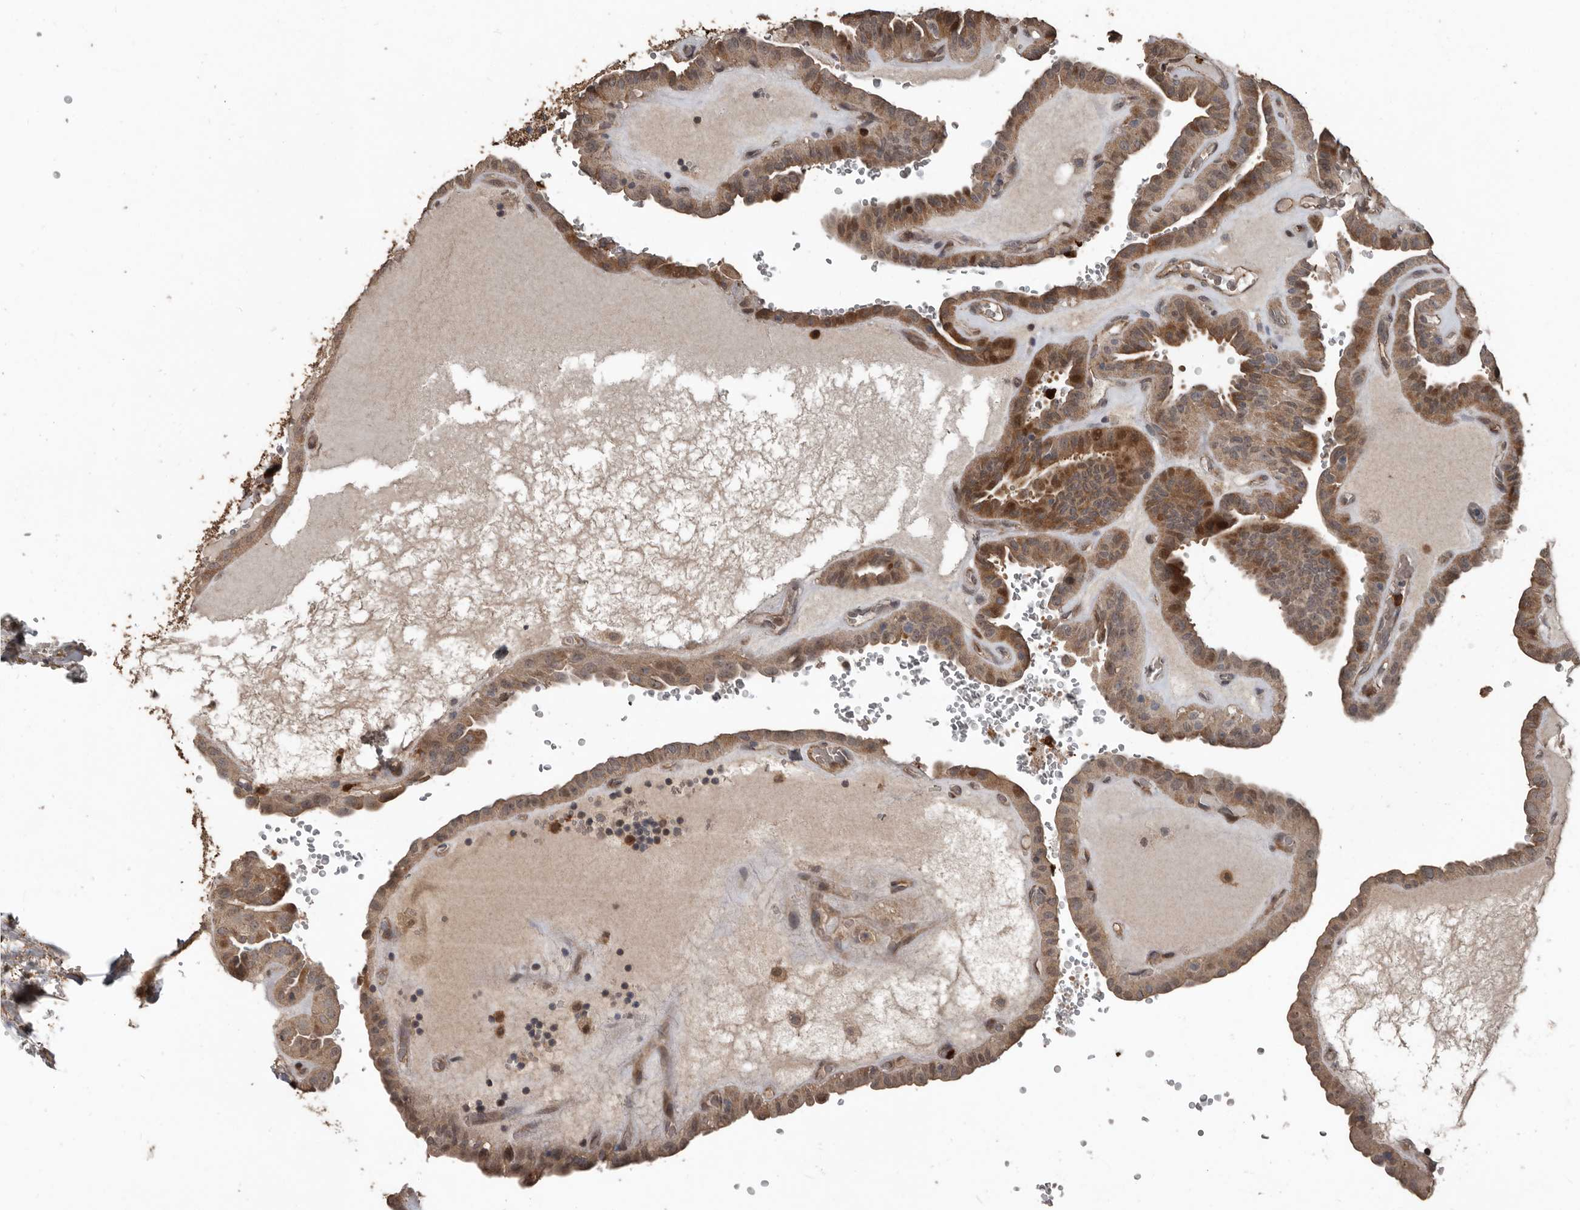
{"staining": {"intensity": "moderate", "quantity": ">75%", "location": "cytoplasmic/membranous"}, "tissue": "thyroid cancer", "cell_type": "Tumor cells", "image_type": "cancer", "snomed": [{"axis": "morphology", "description": "Papillary adenocarcinoma, NOS"}, {"axis": "topography", "description": "Thyroid gland"}], "caption": "A high-resolution image shows IHC staining of thyroid cancer, which shows moderate cytoplasmic/membranous staining in approximately >75% of tumor cells. The protein is stained brown, and the nuclei are stained in blue (DAB IHC with brightfield microscopy, high magnification).", "gene": "FSBP", "patient": {"sex": "male", "age": 77}}